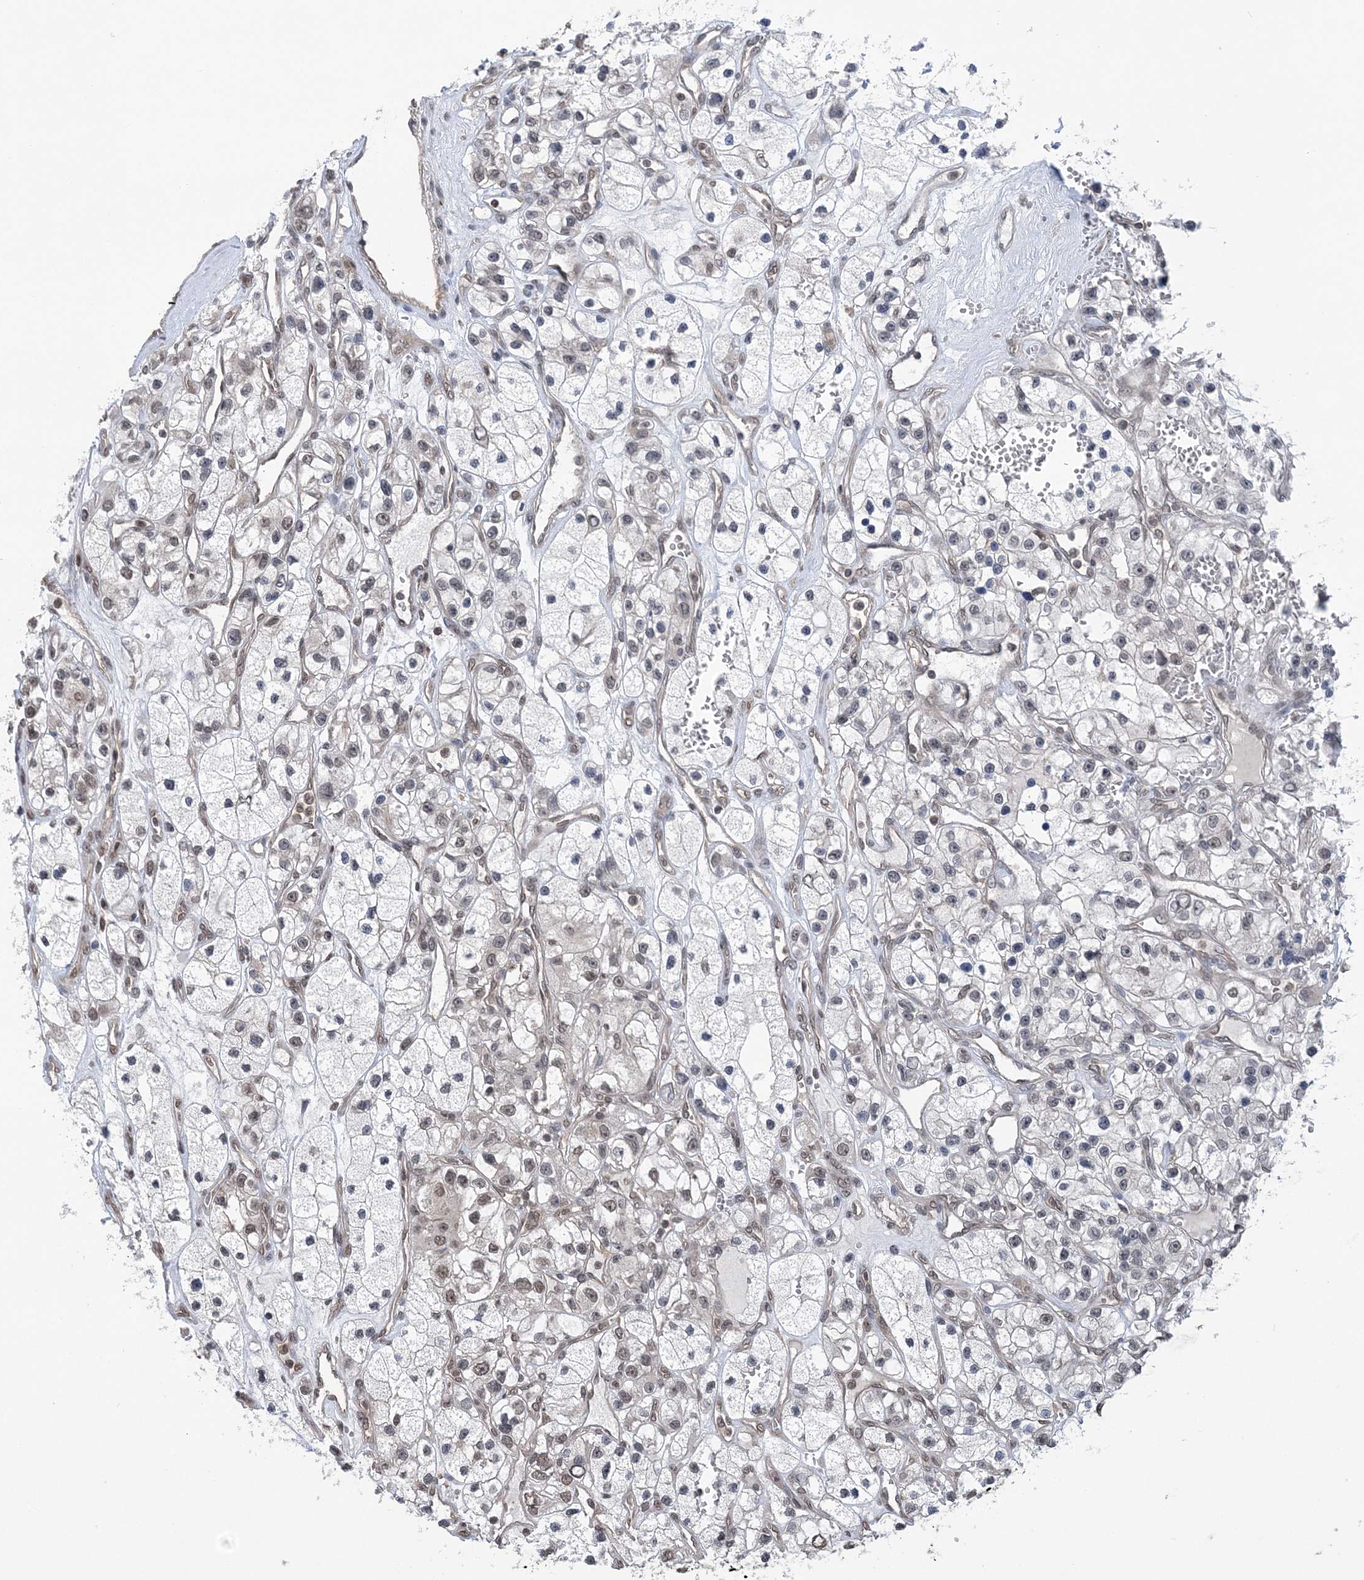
{"staining": {"intensity": "weak", "quantity": "25%-75%", "location": "nuclear"}, "tissue": "renal cancer", "cell_type": "Tumor cells", "image_type": "cancer", "snomed": [{"axis": "morphology", "description": "Adenocarcinoma, NOS"}, {"axis": "topography", "description": "Kidney"}], "caption": "Immunohistochemistry (IHC) (DAB (3,3'-diaminobenzidine)) staining of adenocarcinoma (renal) displays weak nuclear protein staining in about 25%-75% of tumor cells.", "gene": "CCDC152", "patient": {"sex": "female", "age": 57}}